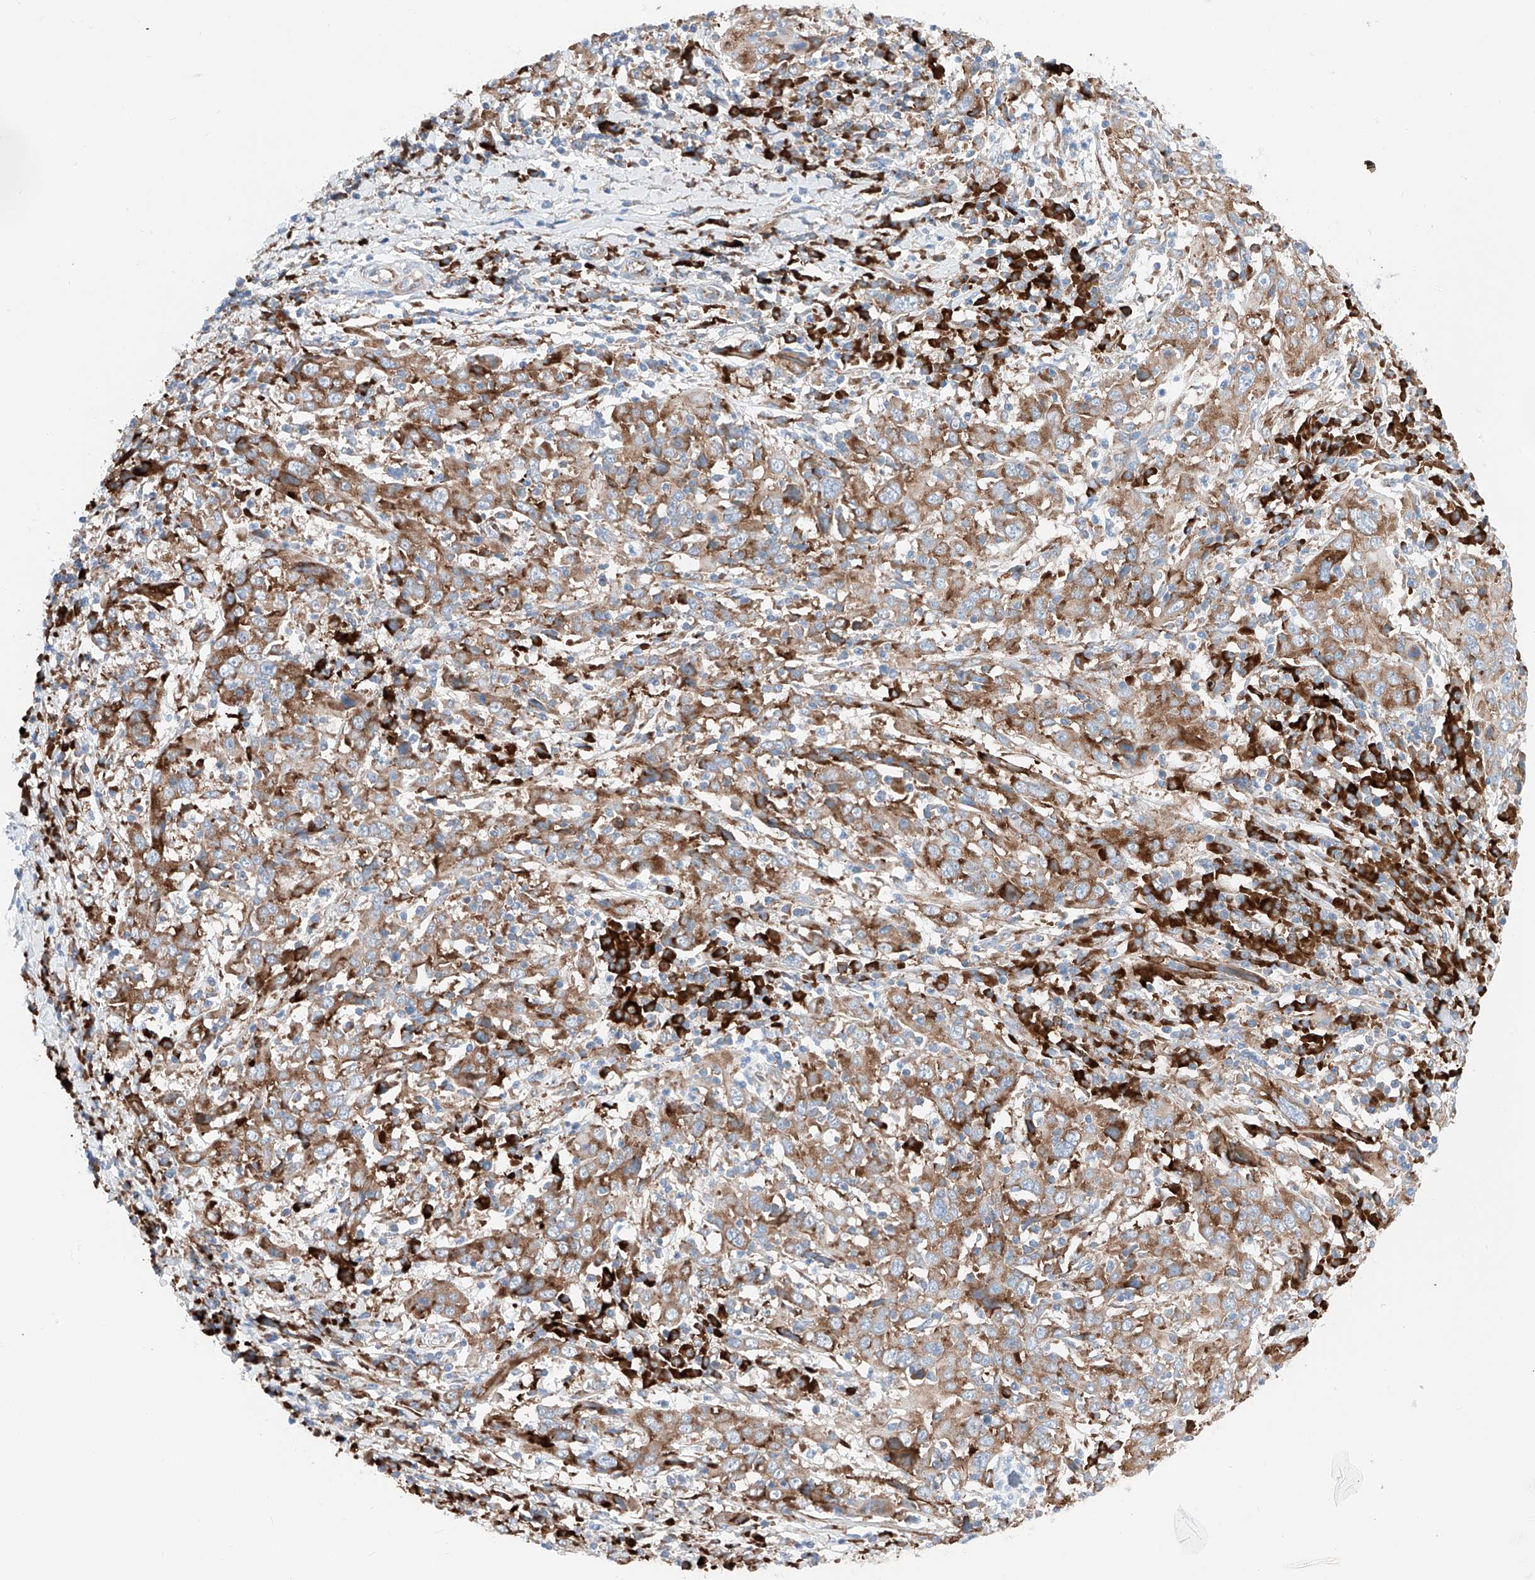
{"staining": {"intensity": "moderate", "quantity": ">75%", "location": "cytoplasmic/membranous"}, "tissue": "cervical cancer", "cell_type": "Tumor cells", "image_type": "cancer", "snomed": [{"axis": "morphology", "description": "Squamous cell carcinoma, NOS"}, {"axis": "topography", "description": "Cervix"}], "caption": "Immunohistochemical staining of cervical cancer (squamous cell carcinoma) reveals medium levels of moderate cytoplasmic/membranous positivity in about >75% of tumor cells.", "gene": "CRELD1", "patient": {"sex": "female", "age": 46}}